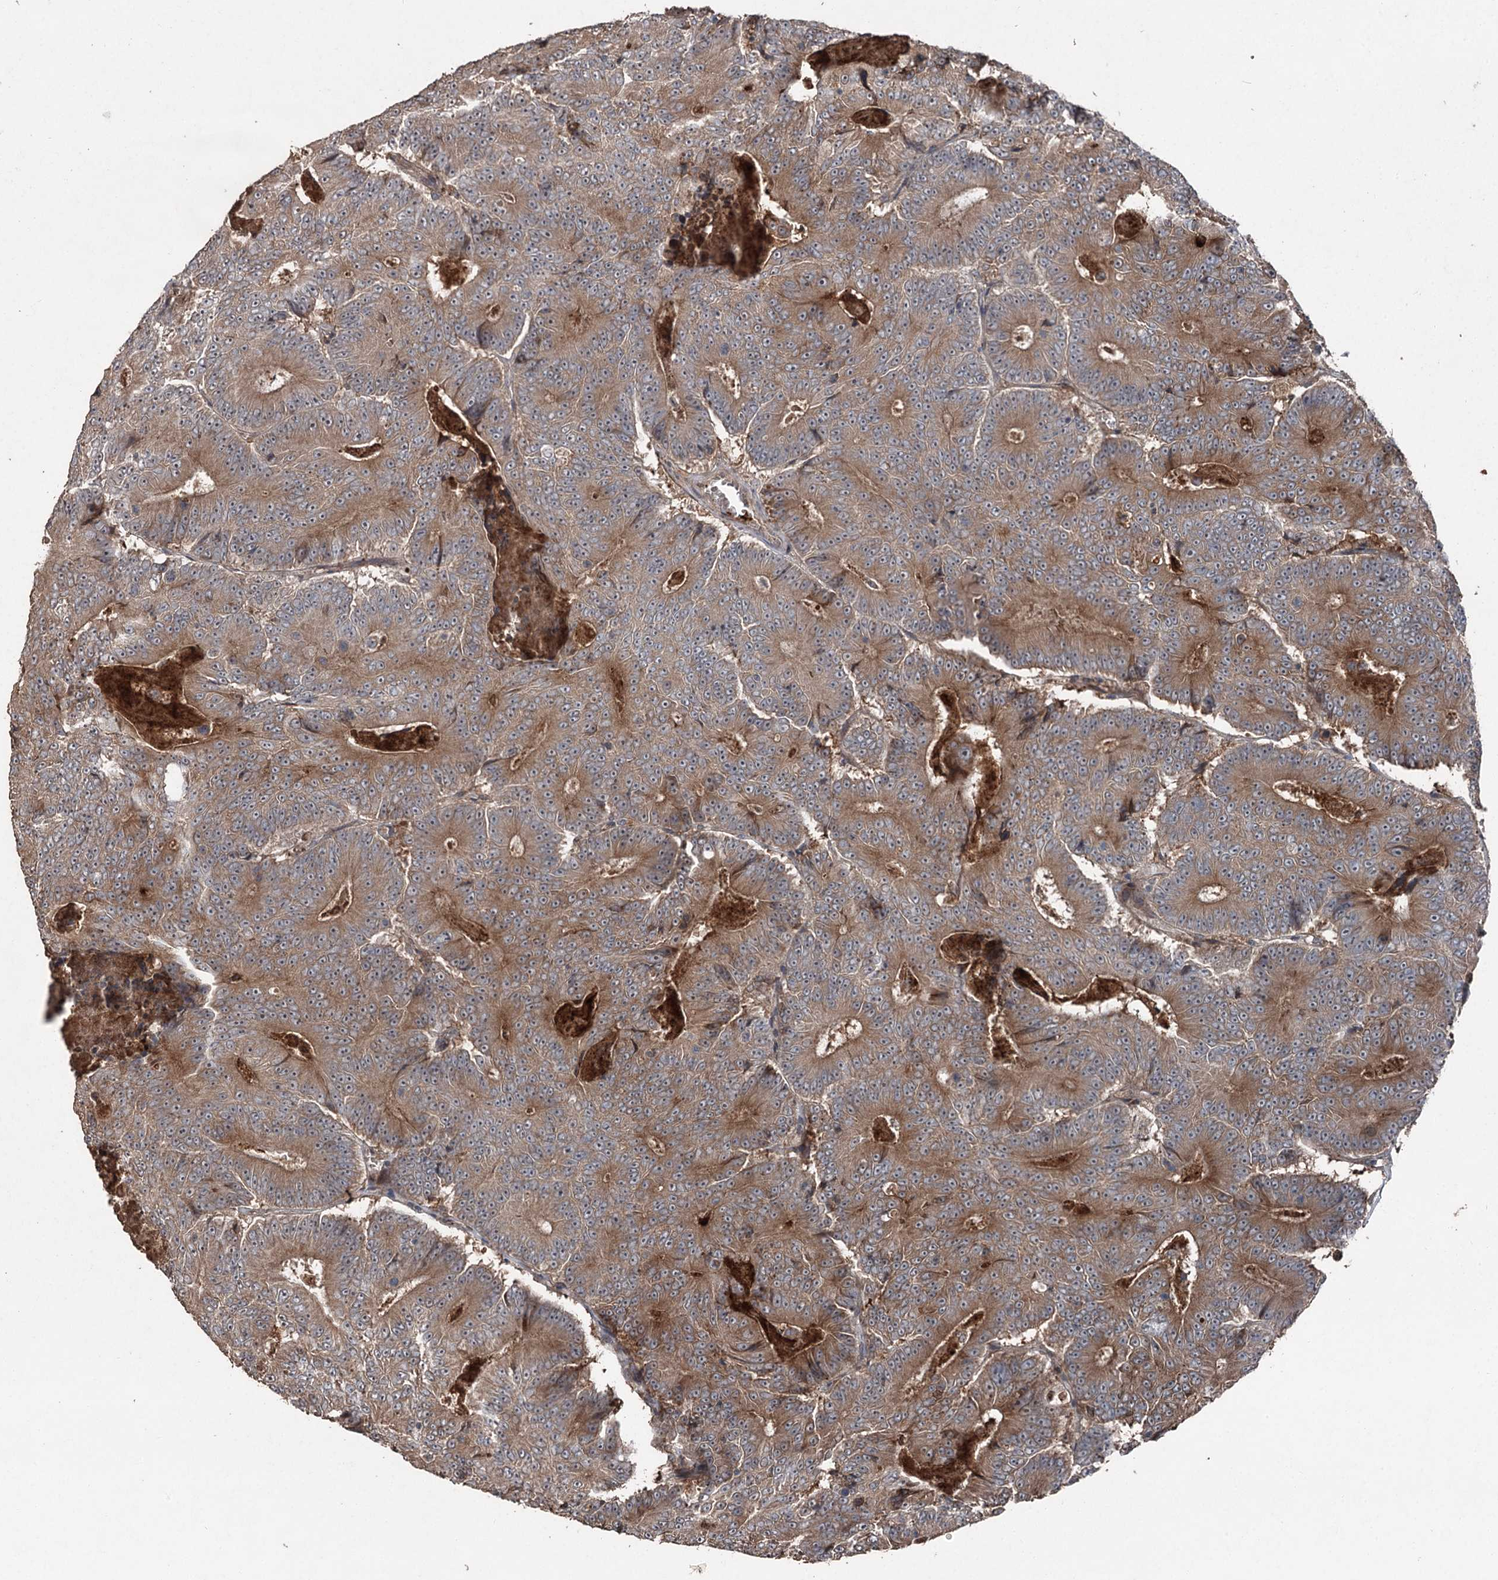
{"staining": {"intensity": "moderate", "quantity": ">75%", "location": "cytoplasmic/membranous"}, "tissue": "colorectal cancer", "cell_type": "Tumor cells", "image_type": "cancer", "snomed": [{"axis": "morphology", "description": "Adenocarcinoma, NOS"}, {"axis": "topography", "description": "Colon"}], "caption": "Immunohistochemical staining of colorectal cancer (adenocarcinoma) reveals medium levels of moderate cytoplasmic/membranous positivity in approximately >75% of tumor cells.", "gene": "MAPK8IP2", "patient": {"sex": "male", "age": 83}}